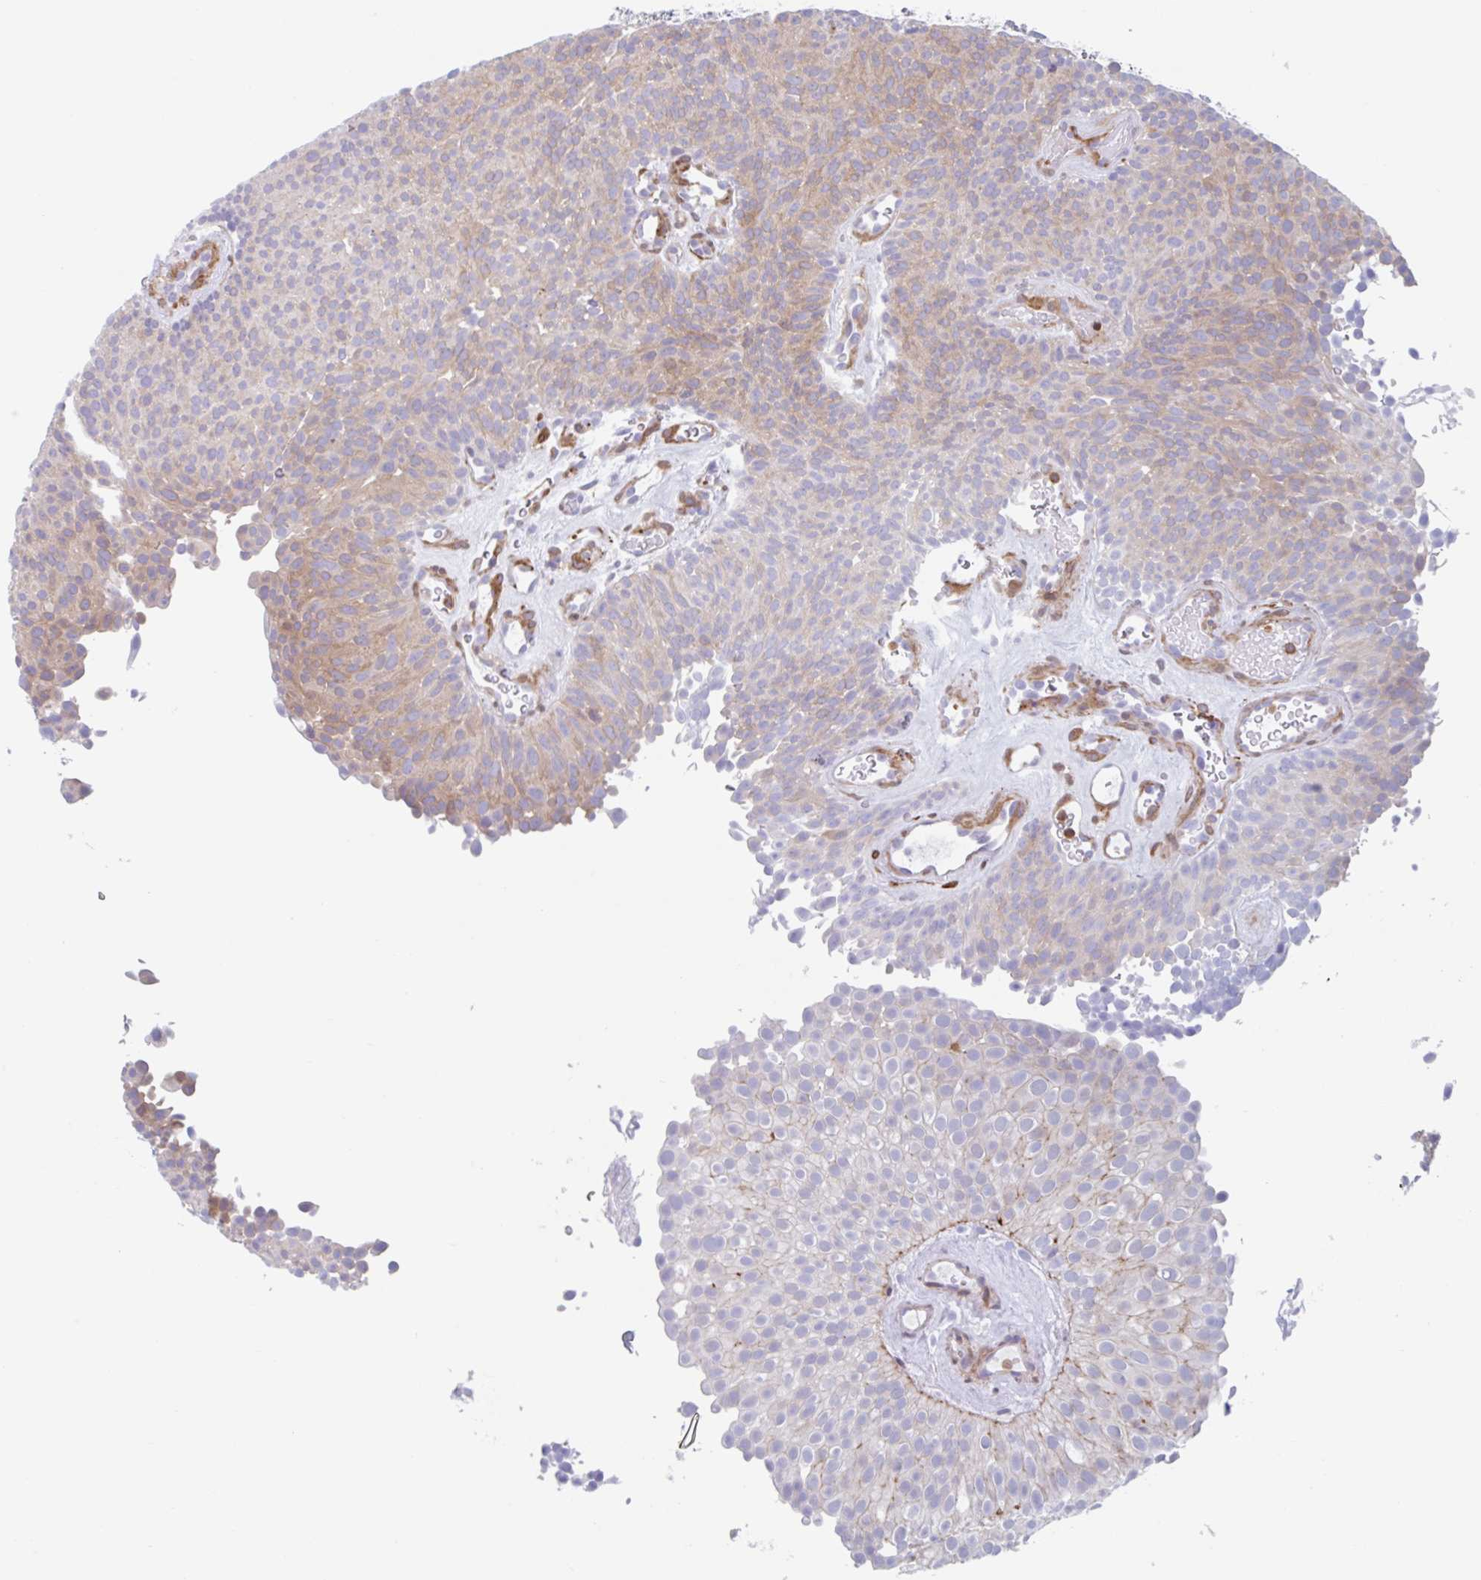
{"staining": {"intensity": "weak", "quantity": "<25%", "location": "cytoplasmic/membranous"}, "tissue": "urothelial cancer", "cell_type": "Tumor cells", "image_type": "cancer", "snomed": [{"axis": "morphology", "description": "Urothelial carcinoma, Low grade"}, {"axis": "topography", "description": "Urinary bladder"}], "caption": "Tumor cells are negative for brown protein staining in urothelial carcinoma (low-grade). Nuclei are stained in blue.", "gene": "EFHD1", "patient": {"sex": "male", "age": 78}}